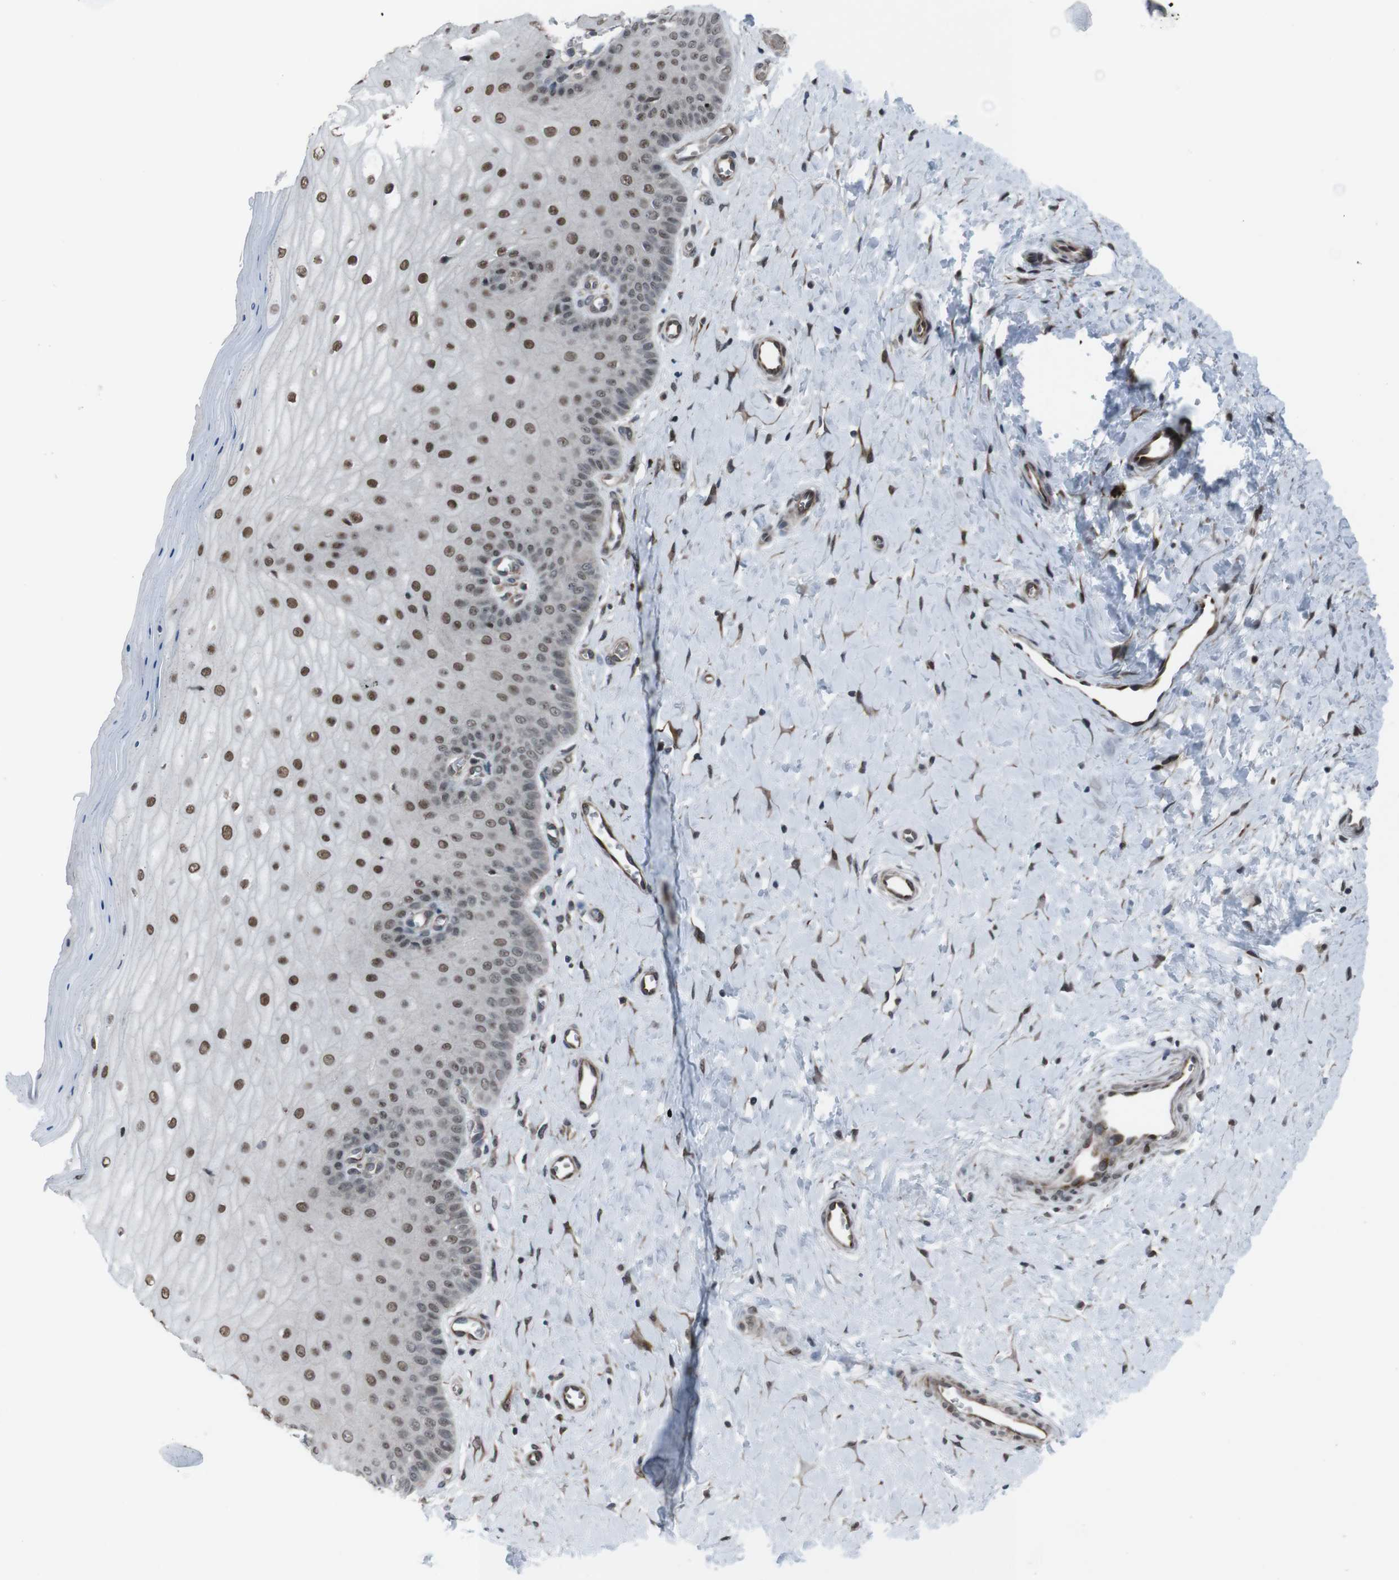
{"staining": {"intensity": "strong", "quantity": ">75%", "location": "cytoplasmic/membranous,nuclear"}, "tissue": "cervix", "cell_type": "Glandular cells", "image_type": "normal", "snomed": [{"axis": "morphology", "description": "Normal tissue, NOS"}, {"axis": "topography", "description": "Cervix"}], "caption": "This is a micrograph of IHC staining of benign cervix, which shows strong positivity in the cytoplasmic/membranous,nuclear of glandular cells.", "gene": "SS18L1", "patient": {"sex": "female", "age": 55}}